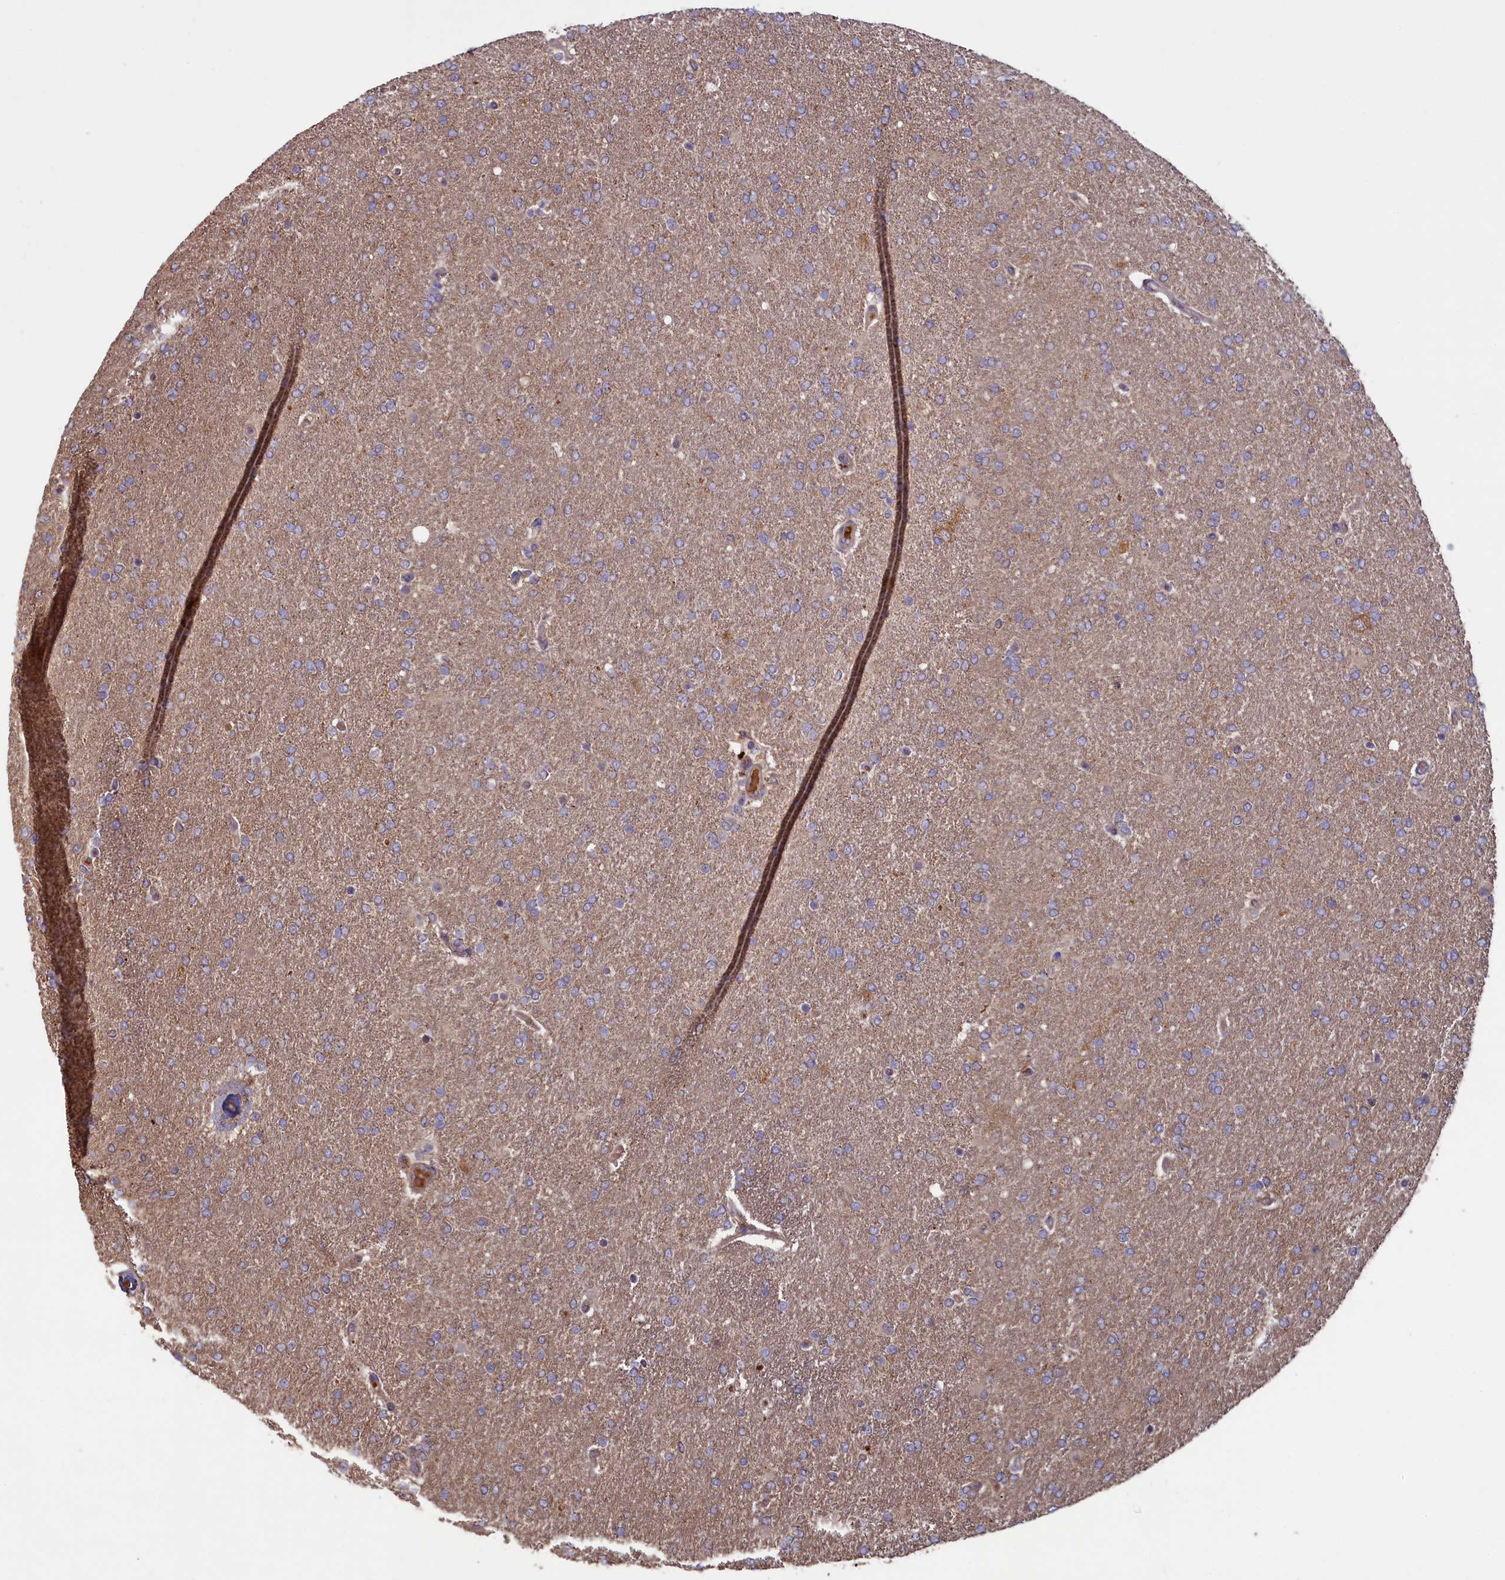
{"staining": {"intensity": "weak", "quantity": "25%-75%", "location": "cytoplasmic/membranous"}, "tissue": "glioma", "cell_type": "Tumor cells", "image_type": "cancer", "snomed": [{"axis": "morphology", "description": "Glioma, malignant, High grade"}, {"axis": "topography", "description": "Brain"}], "caption": "Immunohistochemistry (DAB) staining of human glioma shows weak cytoplasmic/membranous protein positivity in about 25%-75% of tumor cells. (IHC, brightfield microscopy, high magnification).", "gene": "CIAO2B", "patient": {"sex": "male", "age": 72}}